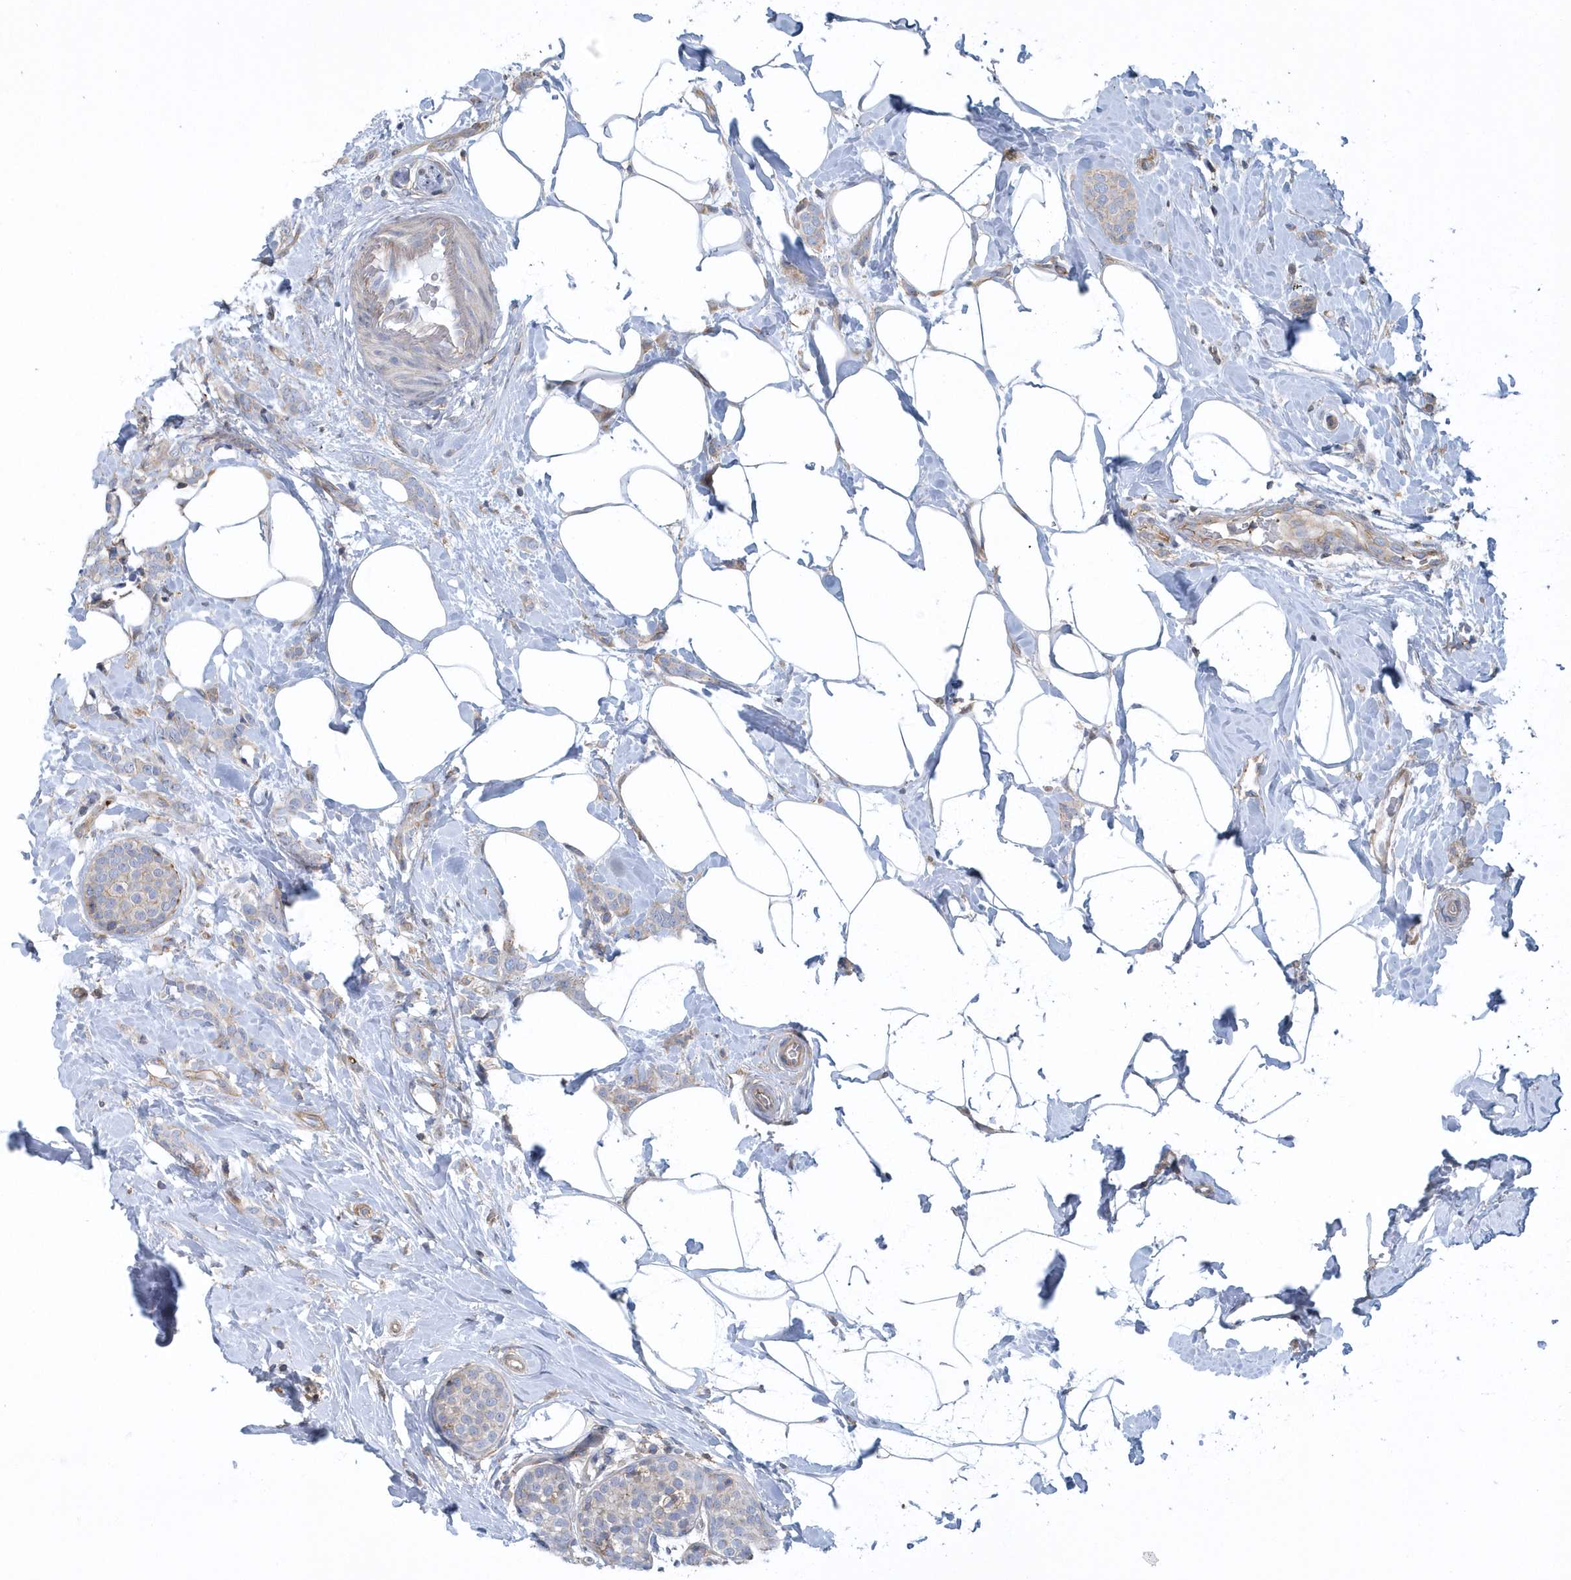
{"staining": {"intensity": "negative", "quantity": "none", "location": "none"}, "tissue": "breast cancer", "cell_type": "Tumor cells", "image_type": "cancer", "snomed": [{"axis": "morphology", "description": "Lobular carcinoma, in situ"}, {"axis": "morphology", "description": "Lobular carcinoma"}, {"axis": "topography", "description": "Breast"}], "caption": "This is an immunohistochemistry image of breast cancer. There is no staining in tumor cells.", "gene": "ARAP2", "patient": {"sex": "female", "age": 41}}